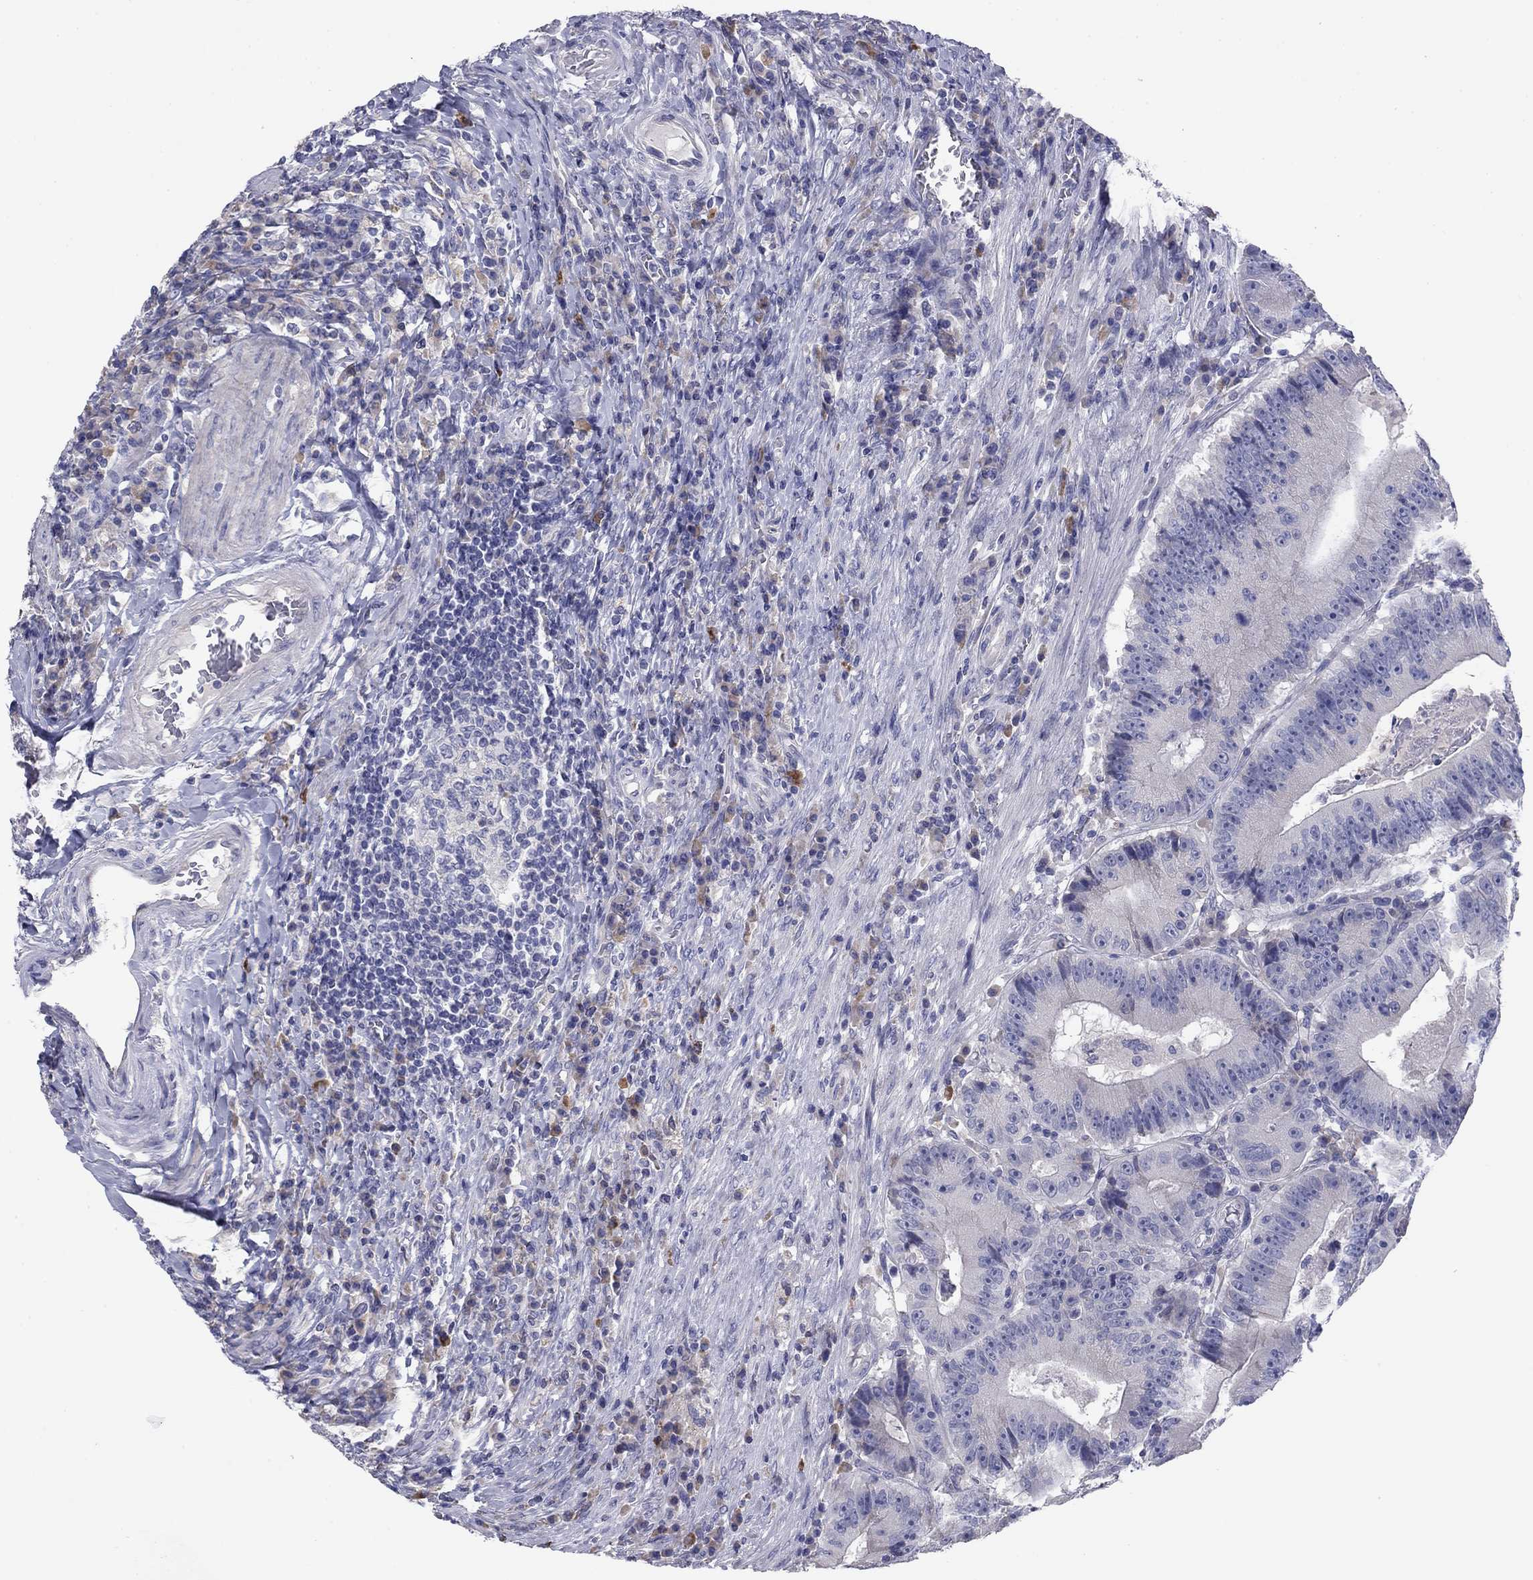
{"staining": {"intensity": "negative", "quantity": "none", "location": "none"}, "tissue": "colorectal cancer", "cell_type": "Tumor cells", "image_type": "cancer", "snomed": [{"axis": "morphology", "description": "Adenocarcinoma, NOS"}, {"axis": "topography", "description": "Colon"}], "caption": "There is no significant expression in tumor cells of colorectal cancer (adenocarcinoma). (DAB IHC visualized using brightfield microscopy, high magnification).", "gene": "GRK7", "patient": {"sex": "female", "age": 86}}